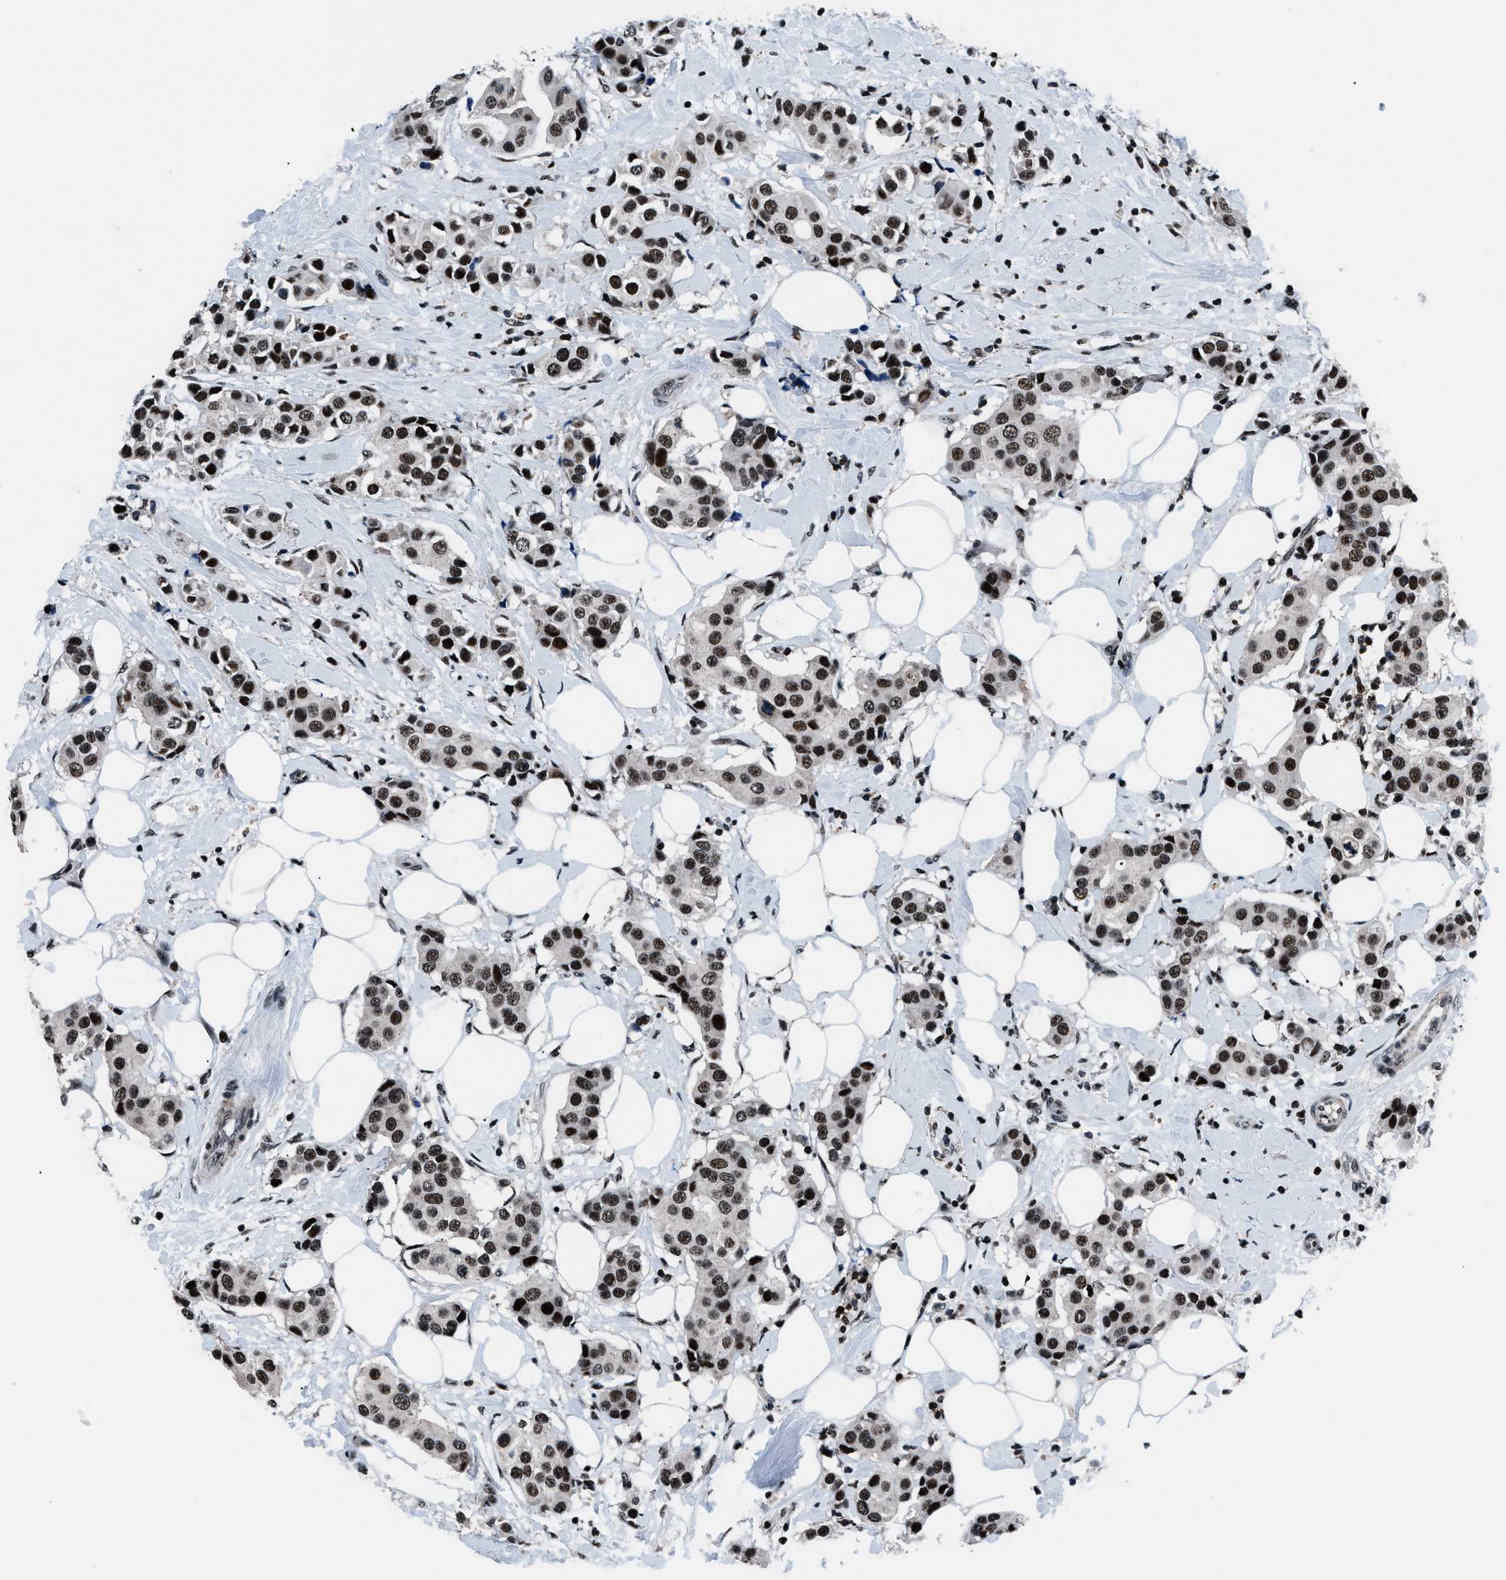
{"staining": {"intensity": "strong", "quantity": ">75%", "location": "nuclear"}, "tissue": "breast cancer", "cell_type": "Tumor cells", "image_type": "cancer", "snomed": [{"axis": "morphology", "description": "Normal tissue, NOS"}, {"axis": "morphology", "description": "Duct carcinoma"}, {"axis": "topography", "description": "Breast"}], "caption": "Immunohistochemistry (IHC) of human invasive ductal carcinoma (breast) shows high levels of strong nuclear expression in approximately >75% of tumor cells.", "gene": "SMARCB1", "patient": {"sex": "female", "age": 39}}